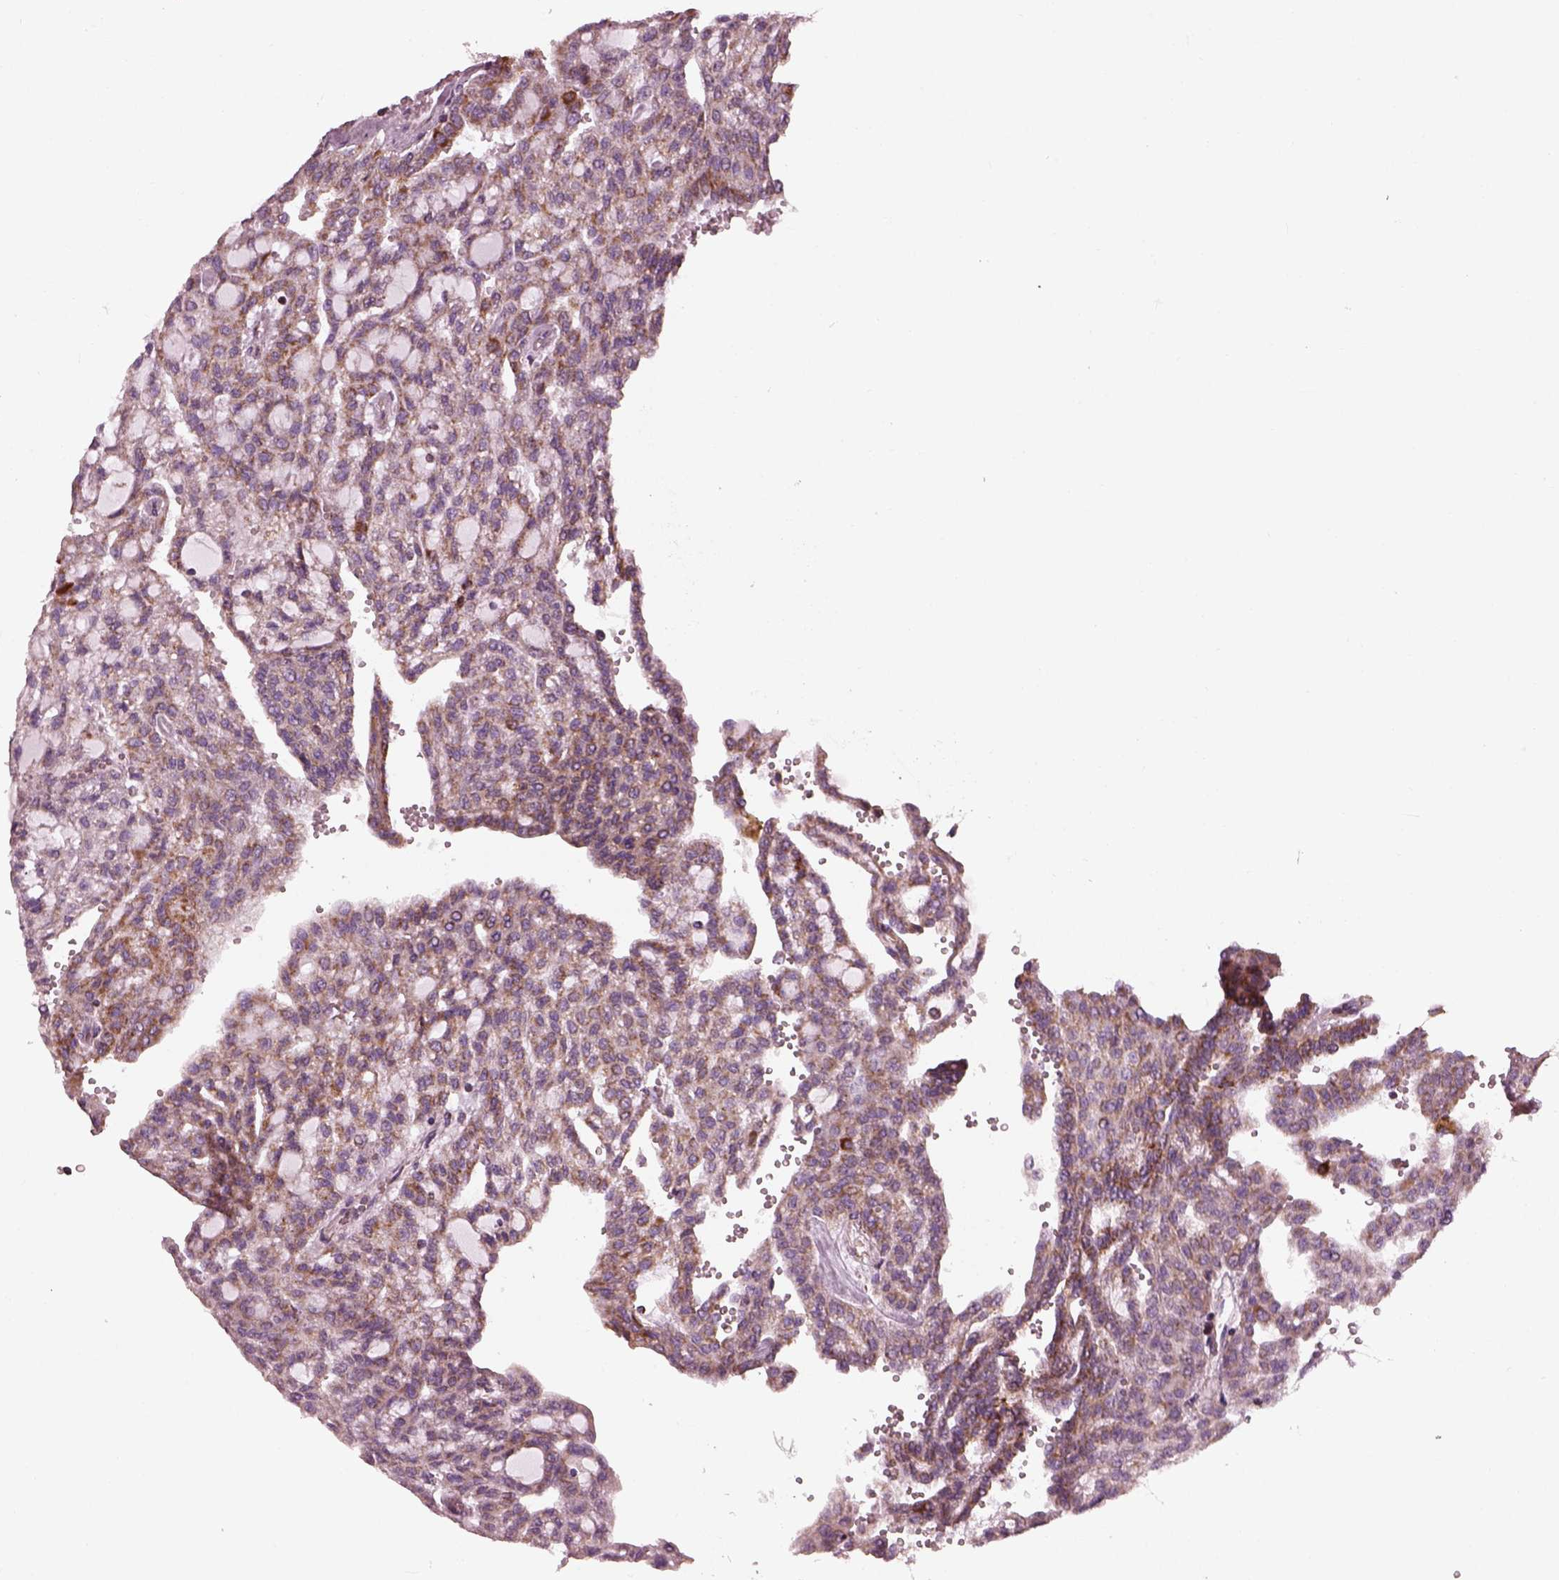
{"staining": {"intensity": "moderate", "quantity": ">75%", "location": "cytoplasmic/membranous"}, "tissue": "renal cancer", "cell_type": "Tumor cells", "image_type": "cancer", "snomed": [{"axis": "morphology", "description": "Adenocarcinoma, NOS"}, {"axis": "topography", "description": "Kidney"}], "caption": "Immunohistochemistry histopathology image of human renal cancer (adenocarcinoma) stained for a protein (brown), which reveals medium levels of moderate cytoplasmic/membranous staining in approximately >75% of tumor cells.", "gene": "ATP5MF", "patient": {"sex": "male", "age": 63}}